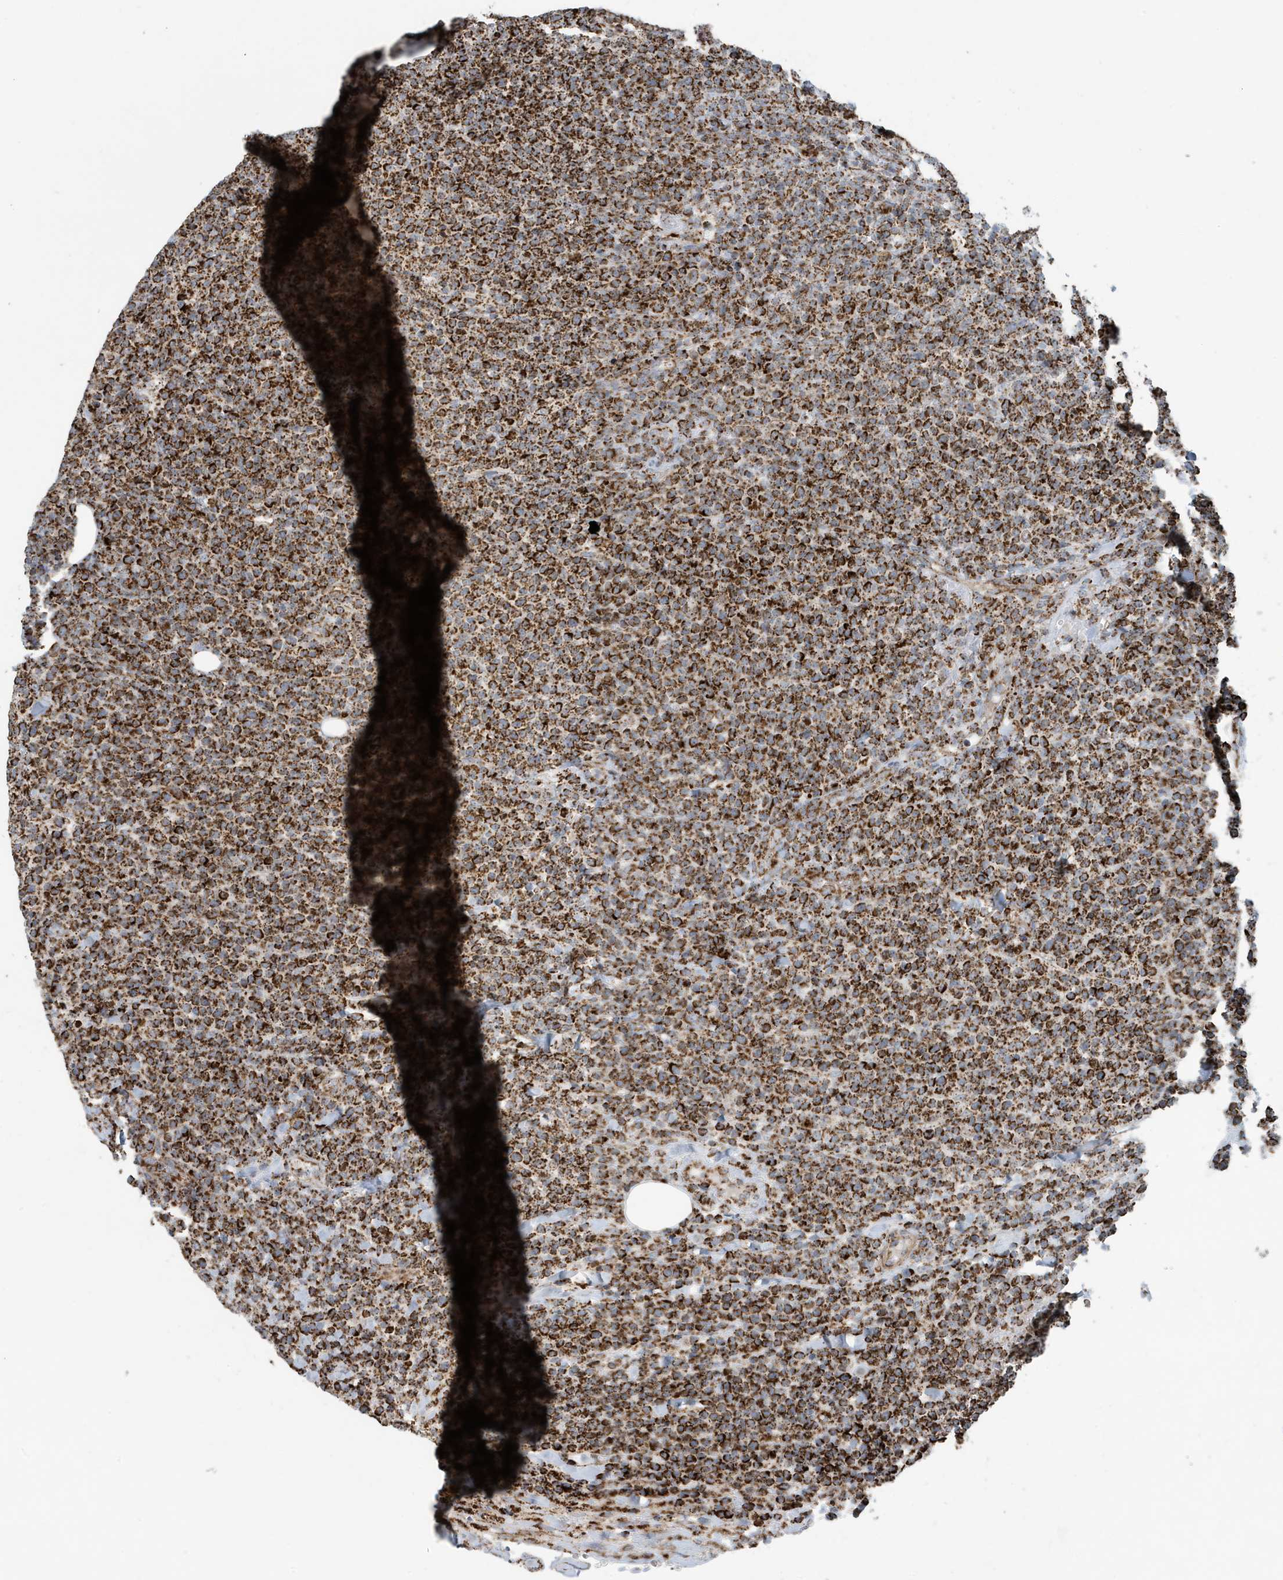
{"staining": {"intensity": "strong", "quantity": ">75%", "location": "cytoplasmic/membranous"}, "tissue": "lymphoma", "cell_type": "Tumor cells", "image_type": "cancer", "snomed": [{"axis": "morphology", "description": "Malignant lymphoma, non-Hodgkin's type, High grade"}, {"axis": "topography", "description": "Lymph node"}], "caption": "High-magnification brightfield microscopy of lymphoma stained with DAB (brown) and counterstained with hematoxylin (blue). tumor cells exhibit strong cytoplasmic/membranous positivity is appreciated in approximately>75% of cells.", "gene": "MAN1A1", "patient": {"sex": "male", "age": 61}}